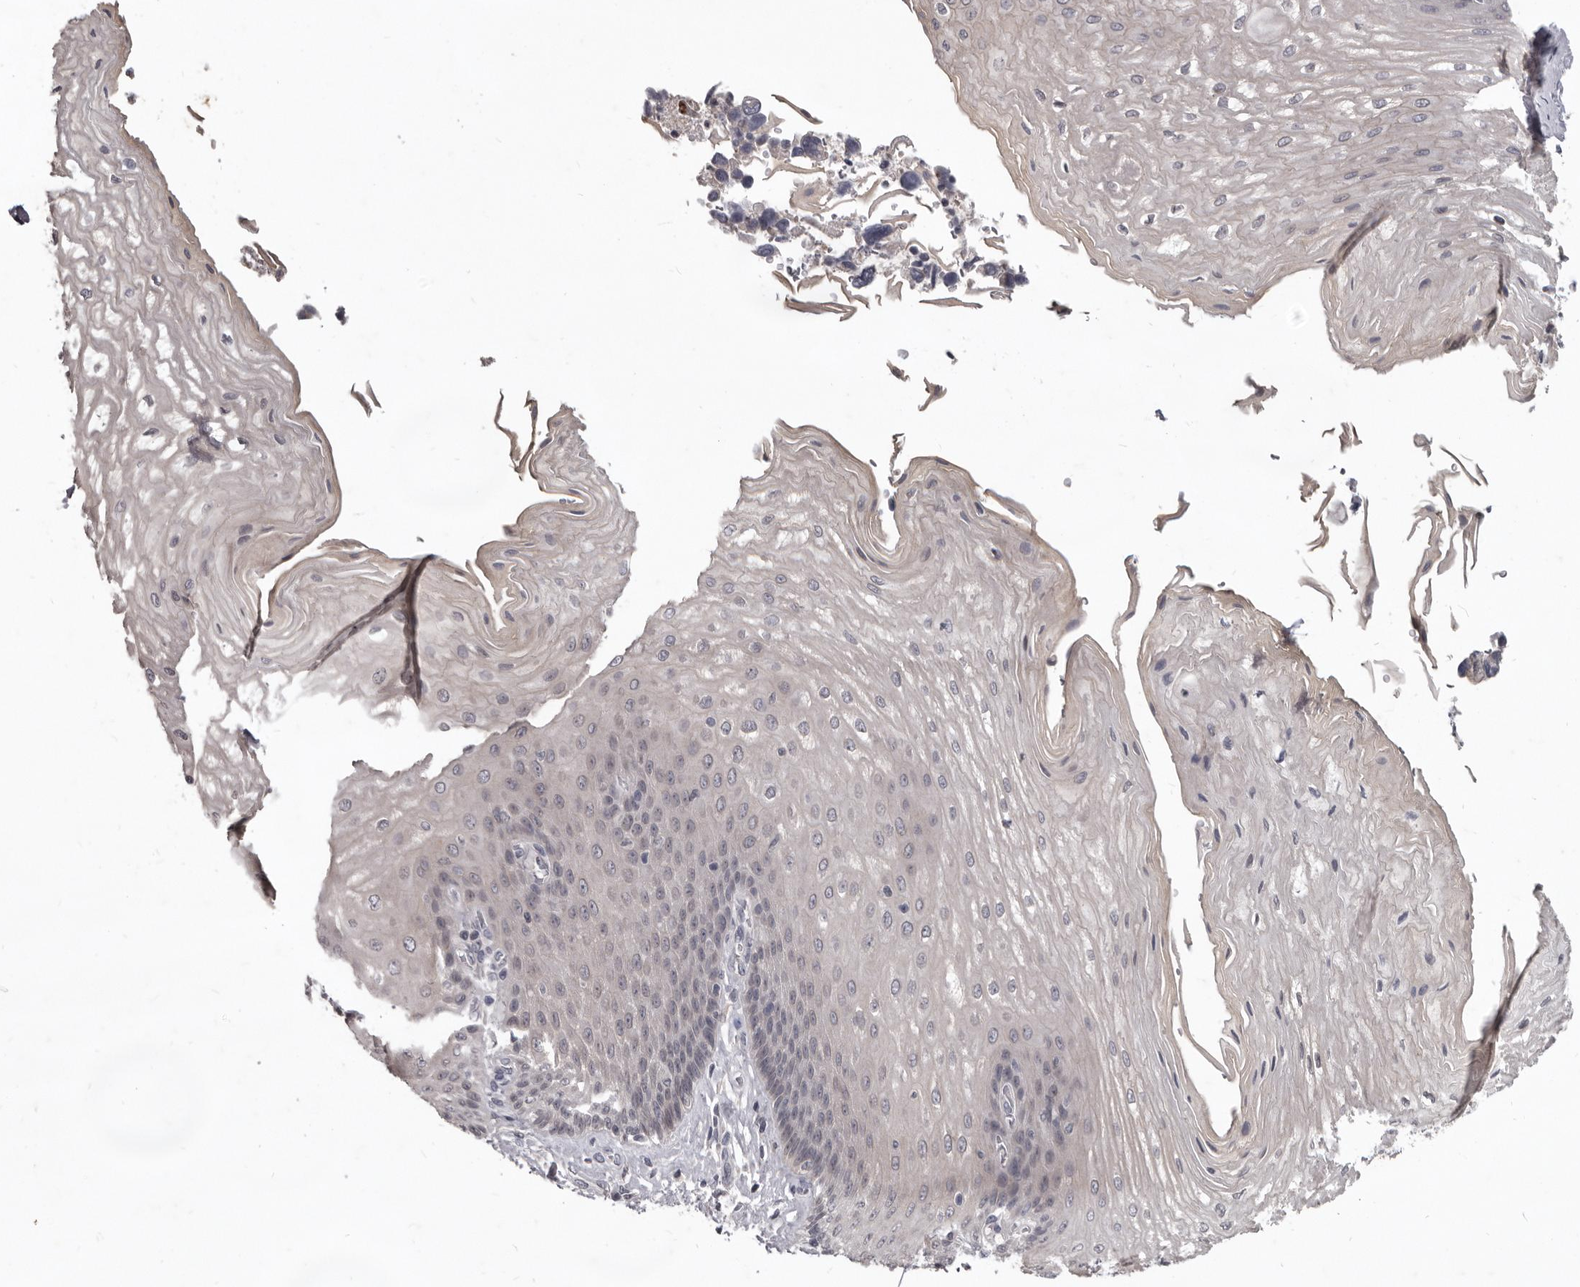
{"staining": {"intensity": "weak", "quantity": "<25%", "location": "nuclear"}, "tissue": "esophagus", "cell_type": "Squamous epithelial cells", "image_type": "normal", "snomed": [{"axis": "morphology", "description": "Normal tissue, NOS"}, {"axis": "topography", "description": "Esophagus"}], "caption": "This is an IHC photomicrograph of unremarkable human esophagus. There is no staining in squamous epithelial cells.", "gene": "SULT1E1", "patient": {"sex": "male", "age": 54}}